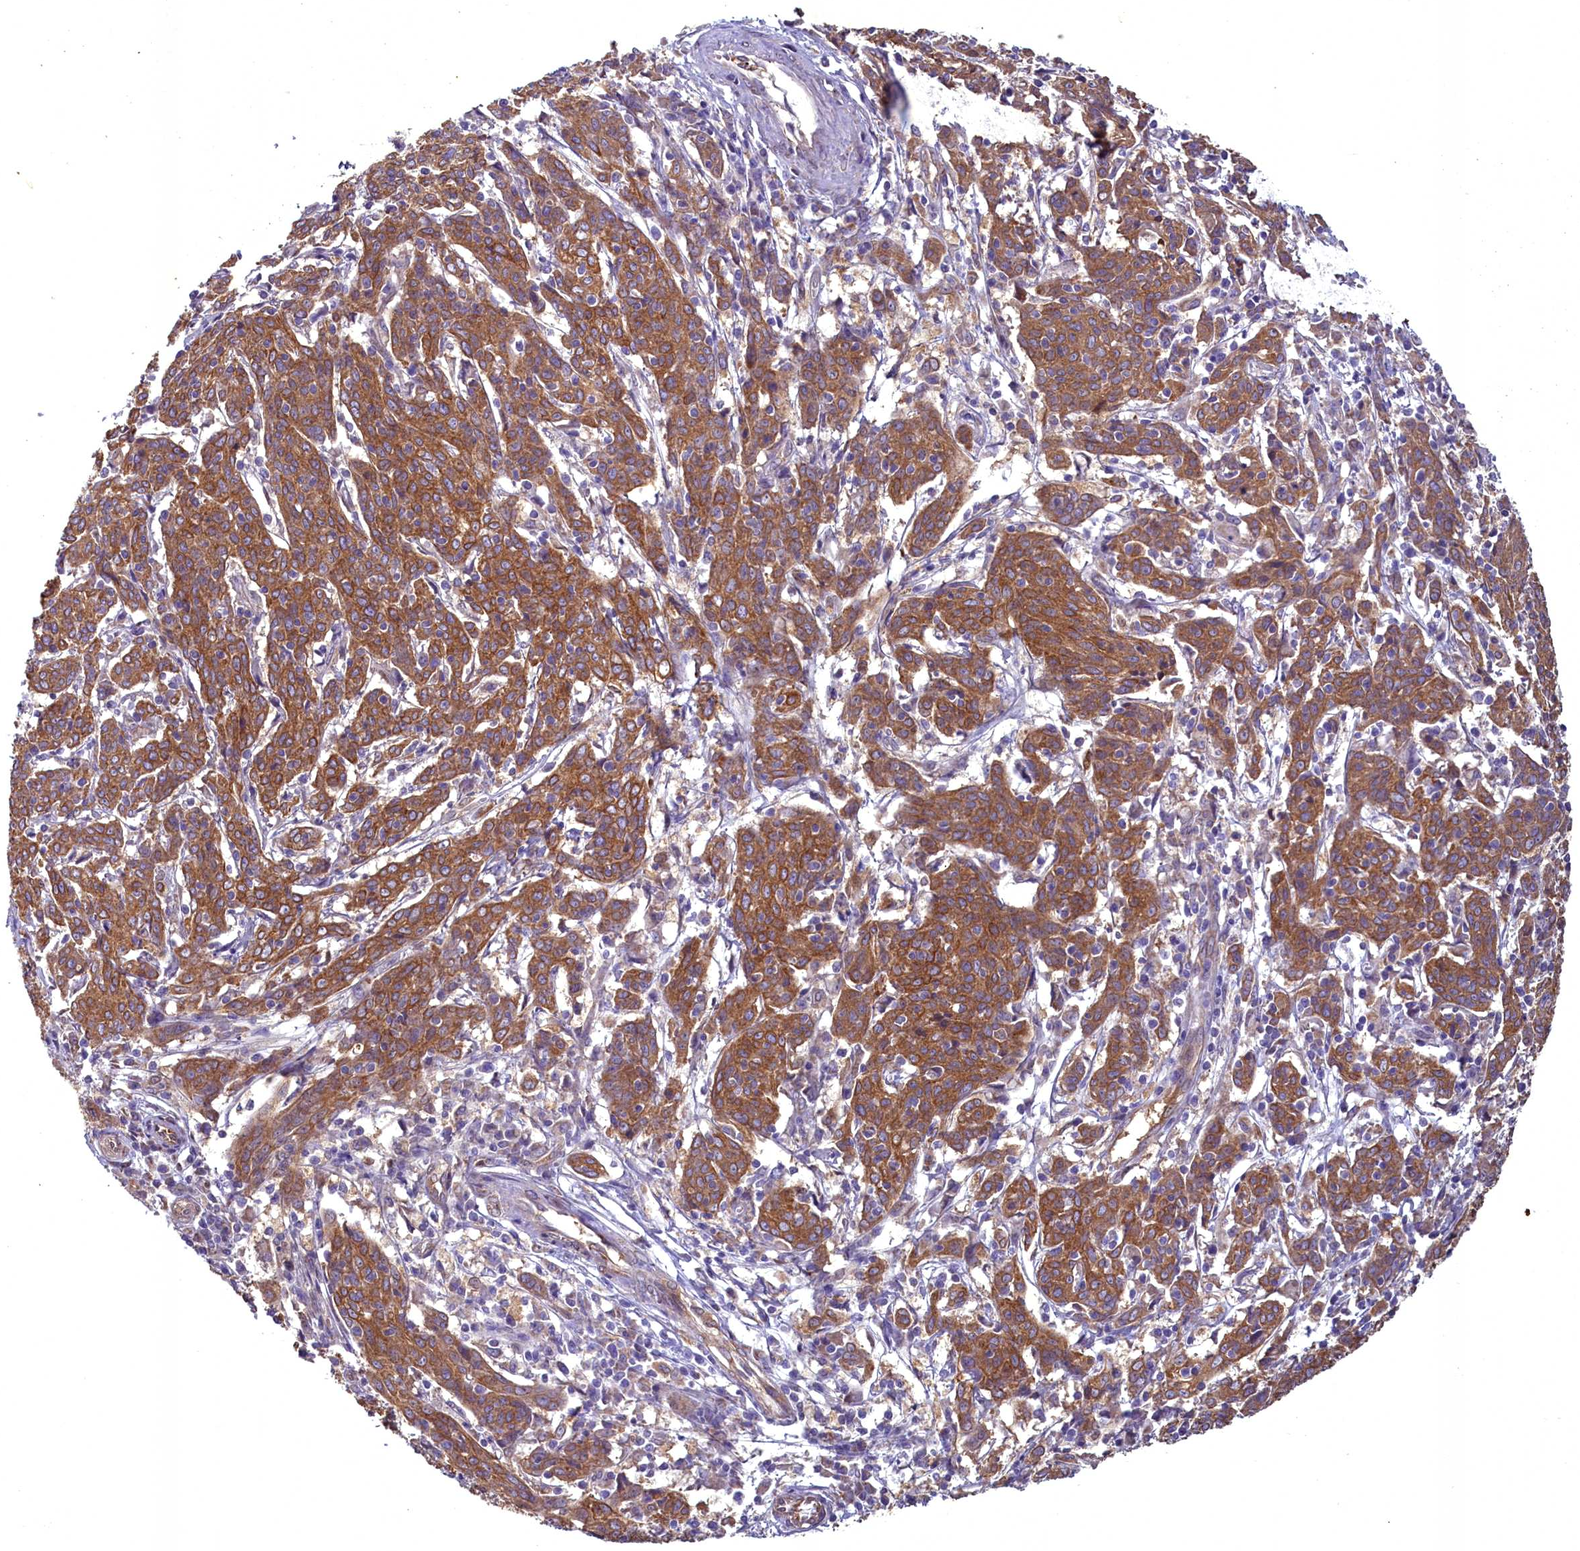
{"staining": {"intensity": "moderate", "quantity": ">75%", "location": "cytoplasmic/membranous"}, "tissue": "cervical cancer", "cell_type": "Tumor cells", "image_type": "cancer", "snomed": [{"axis": "morphology", "description": "Squamous cell carcinoma, NOS"}, {"axis": "topography", "description": "Cervix"}], "caption": "High-power microscopy captured an immunohistochemistry photomicrograph of squamous cell carcinoma (cervical), revealing moderate cytoplasmic/membranous positivity in approximately >75% of tumor cells. (Brightfield microscopy of DAB IHC at high magnification).", "gene": "ACAD8", "patient": {"sex": "female", "age": 67}}